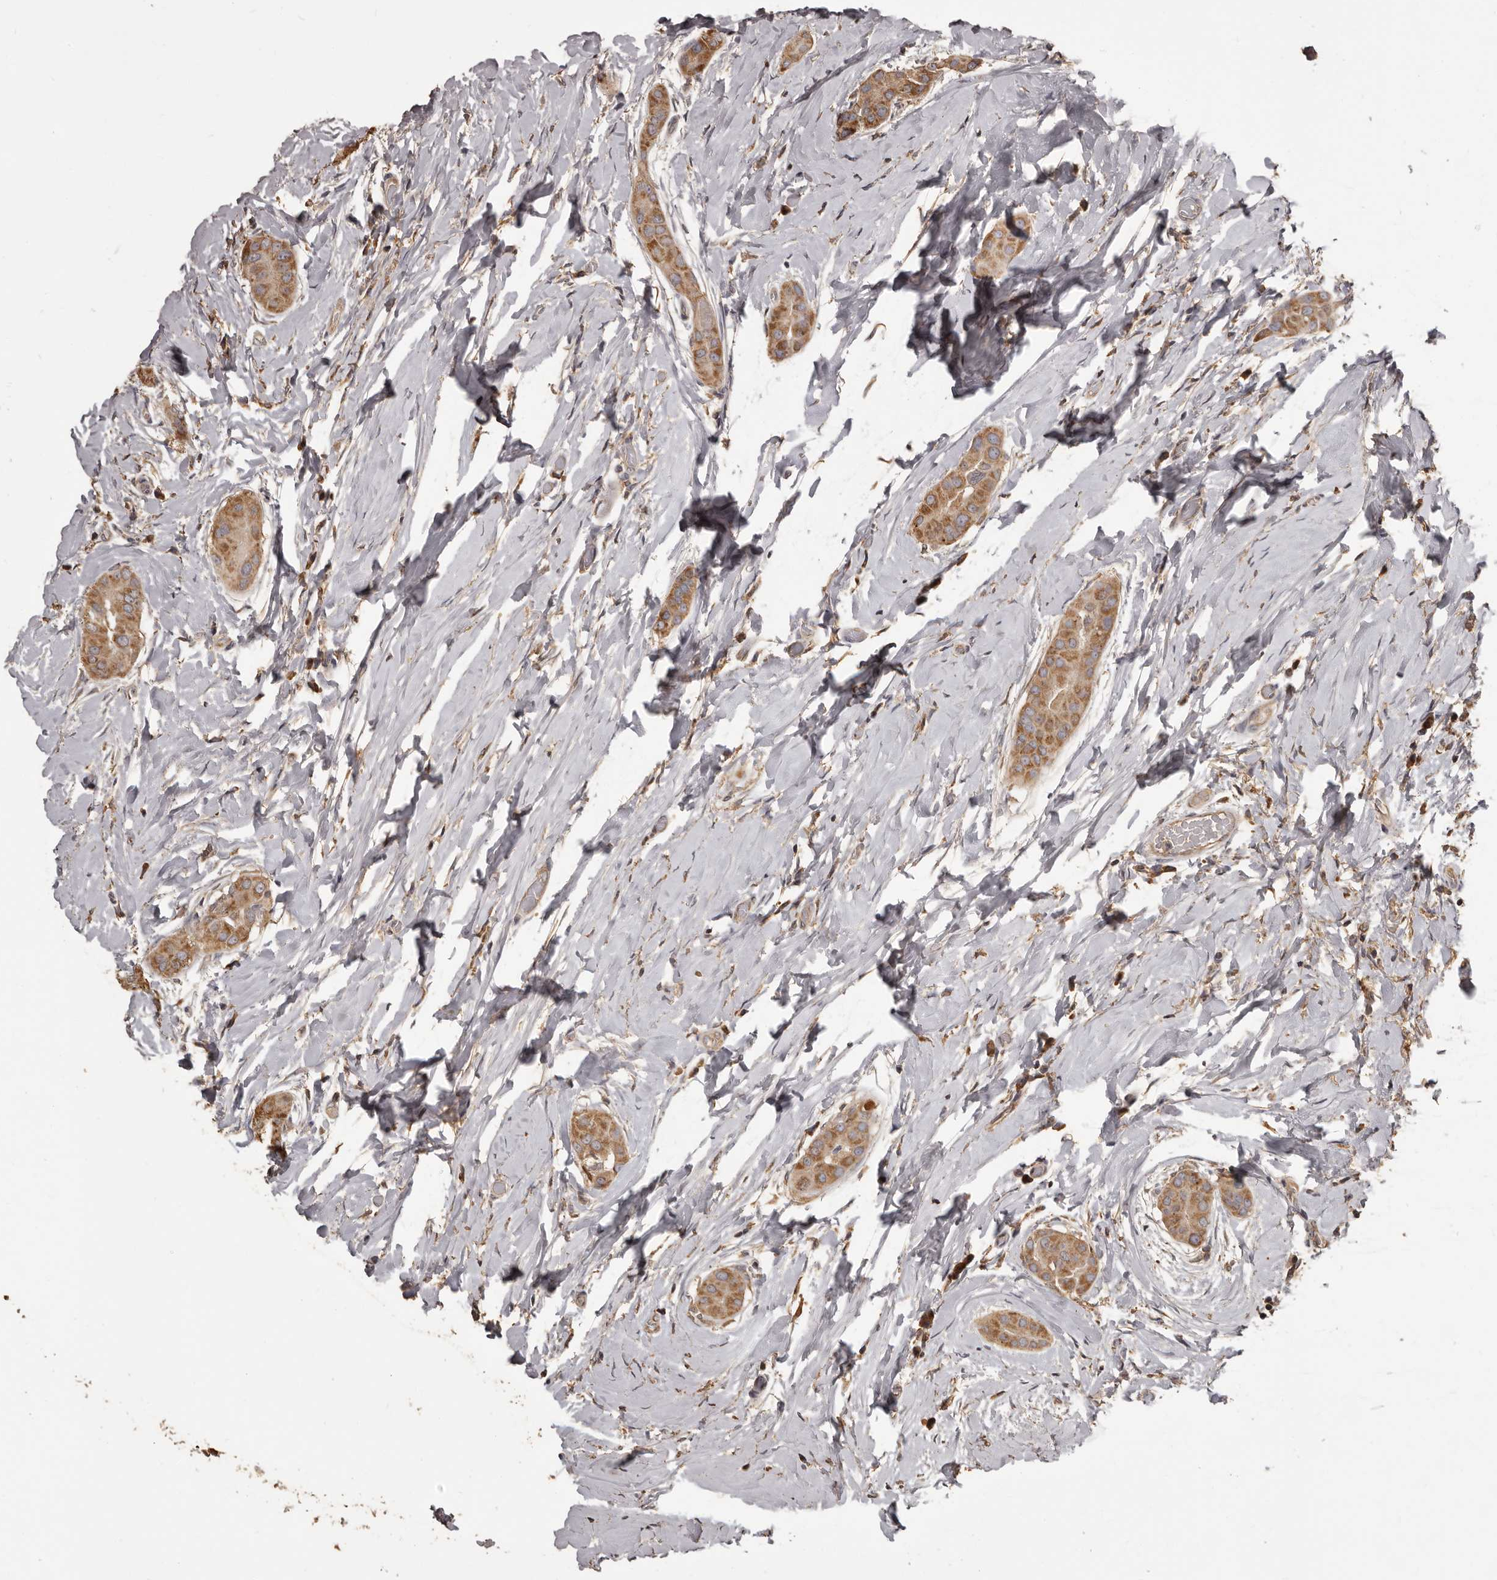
{"staining": {"intensity": "moderate", "quantity": ">75%", "location": "cytoplasmic/membranous"}, "tissue": "thyroid cancer", "cell_type": "Tumor cells", "image_type": "cancer", "snomed": [{"axis": "morphology", "description": "Papillary adenocarcinoma, NOS"}, {"axis": "topography", "description": "Thyroid gland"}], "caption": "The micrograph reveals staining of thyroid cancer (papillary adenocarcinoma), revealing moderate cytoplasmic/membranous protein expression (brown color) within tumor cells. (IHC, brightfield microscopy, high magnification).", "gene": "MGAT5", "patient": {"sex": "male", "age": 33}}